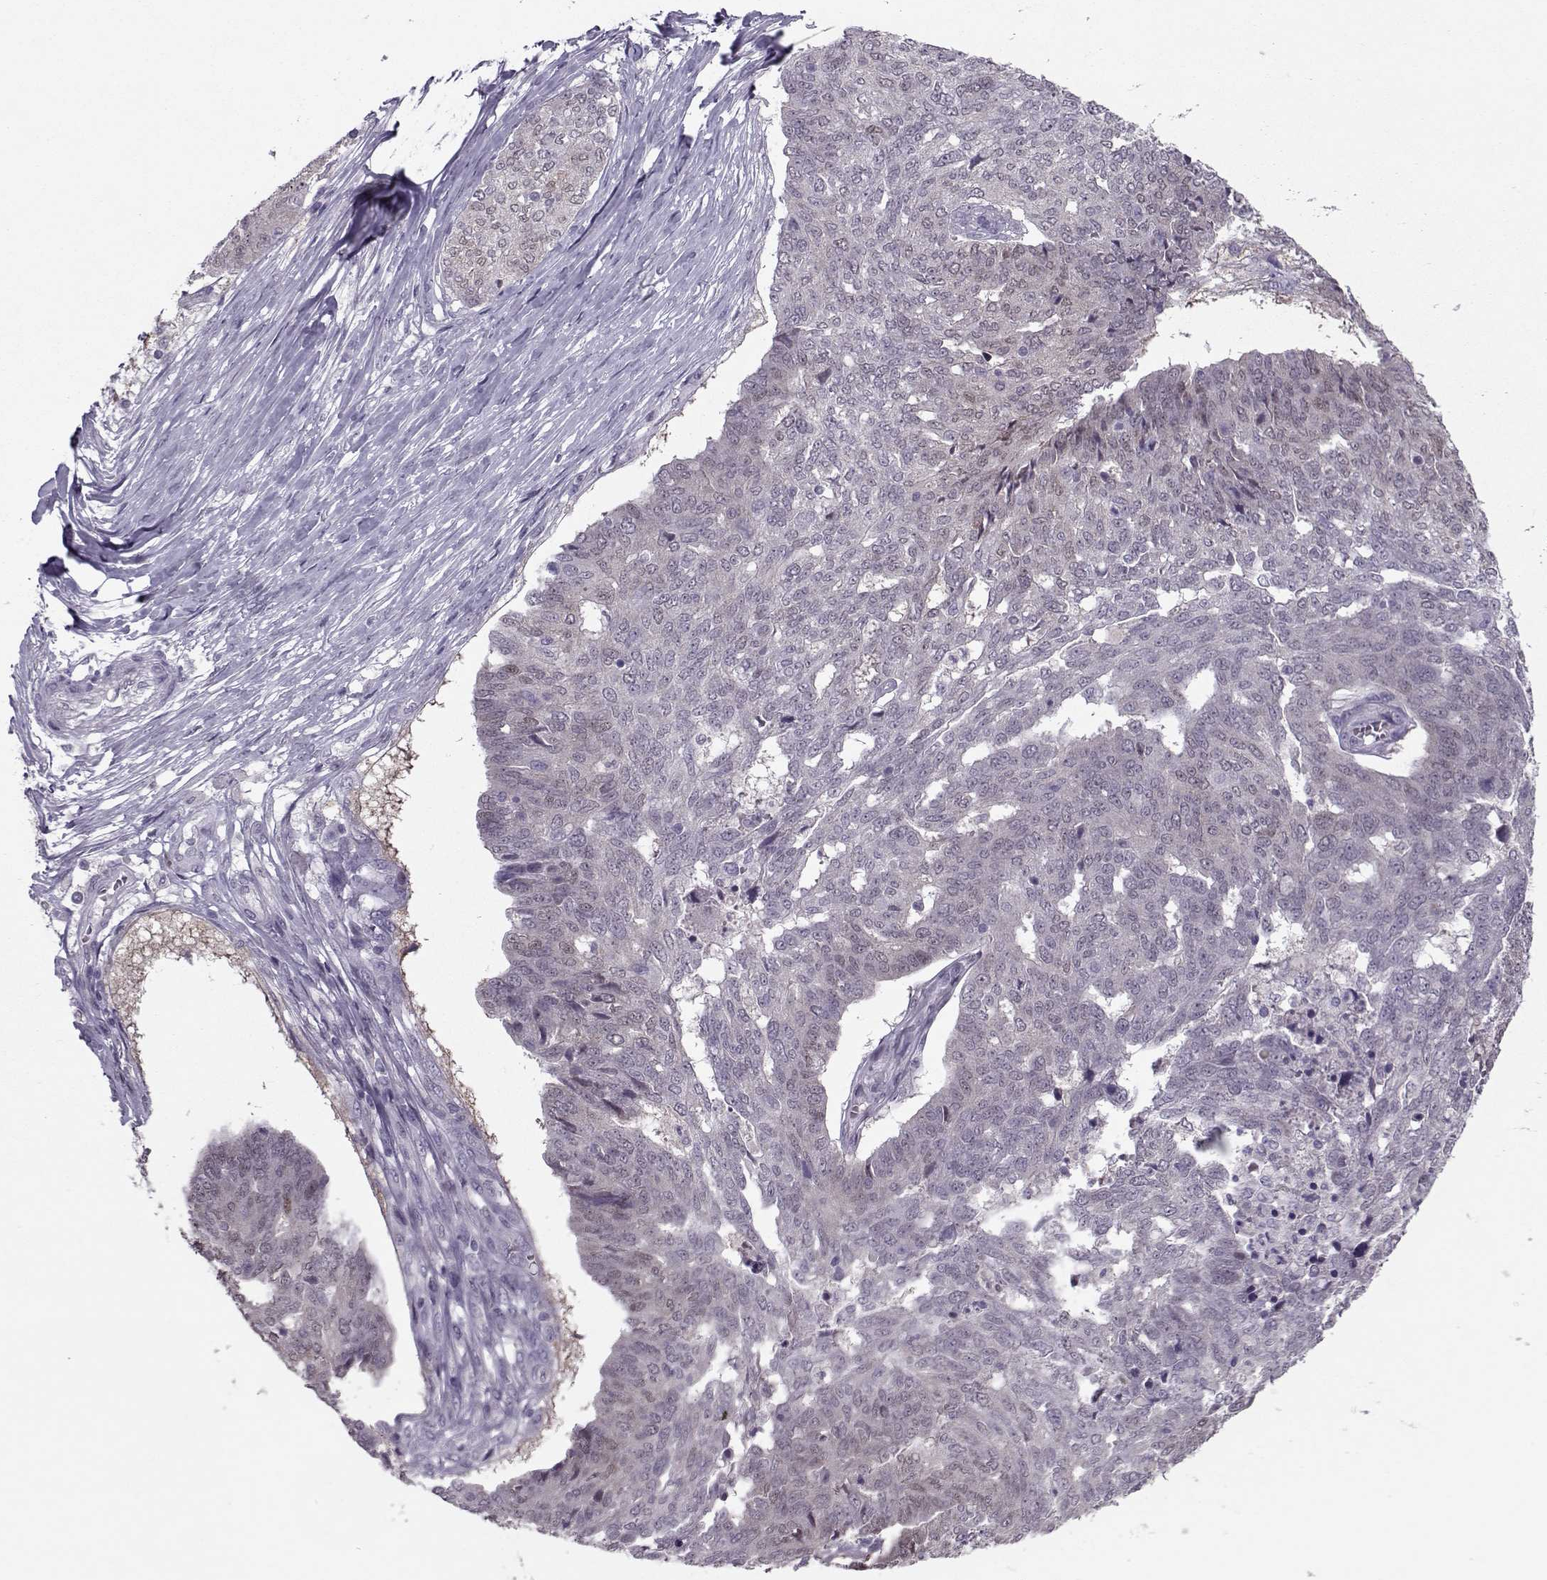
{"staining": {"intensity": "negative", "quantity": "none", "location": "none"}, "tissue": "ovarian cancer", "cell_type": "Tumor cells", "image_type": "cancer", "snomed": [{"axis": "morphology", "description": "Cystadenocarcinoma, serous, NOS"}, {"axis": "topography", "description": "Ovary"}], "caption": "A photomicrograph of human ovarian cancer (serous cystadenocarcinoma) is negative for staining in tumor cells.", "gene": "ASRGL1", "patient": {"sex": "female", "age": 67}}